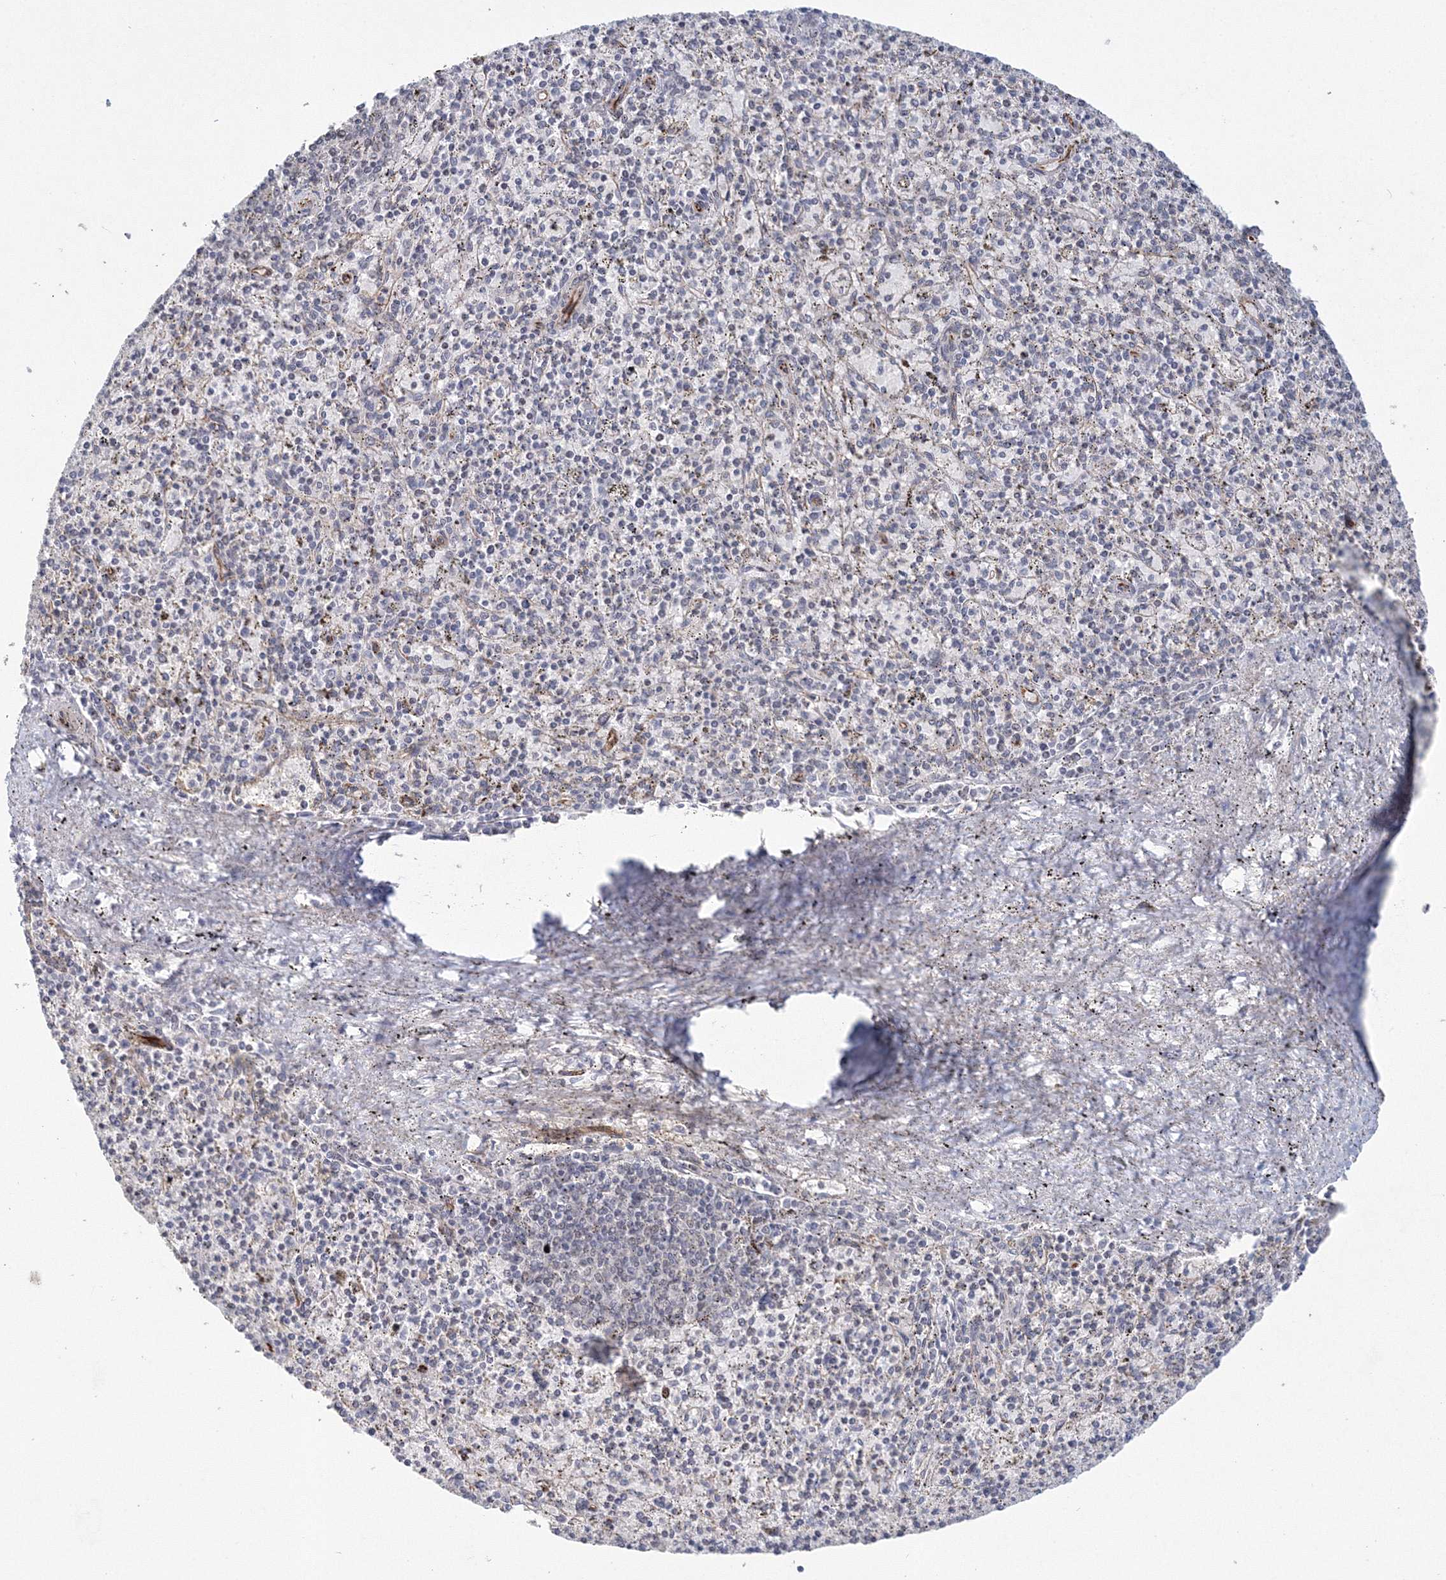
{"staining": {"intensity": "weak", "quantity": "<25%", "location": "nuclear"}, "tissue": "spleen", "cell_type": "Cells in red pulp", "image_type": "normal", "snomed": [{"axis": "morphology", "description": "Normal tissue, NOS"}, {"axis": "topography", "description": "Spleen"}], "caption": "Immunohistochemistry (IHC) of benign human spleen demonstrates no expression in cells in red pulp. (Brightfield microscopy of DAB (3,3'-diaminobenzidine) immunohistochemistry at high magnification).", "gene": "SIRT7", "patient": {"sex": "male", "age": 72}}